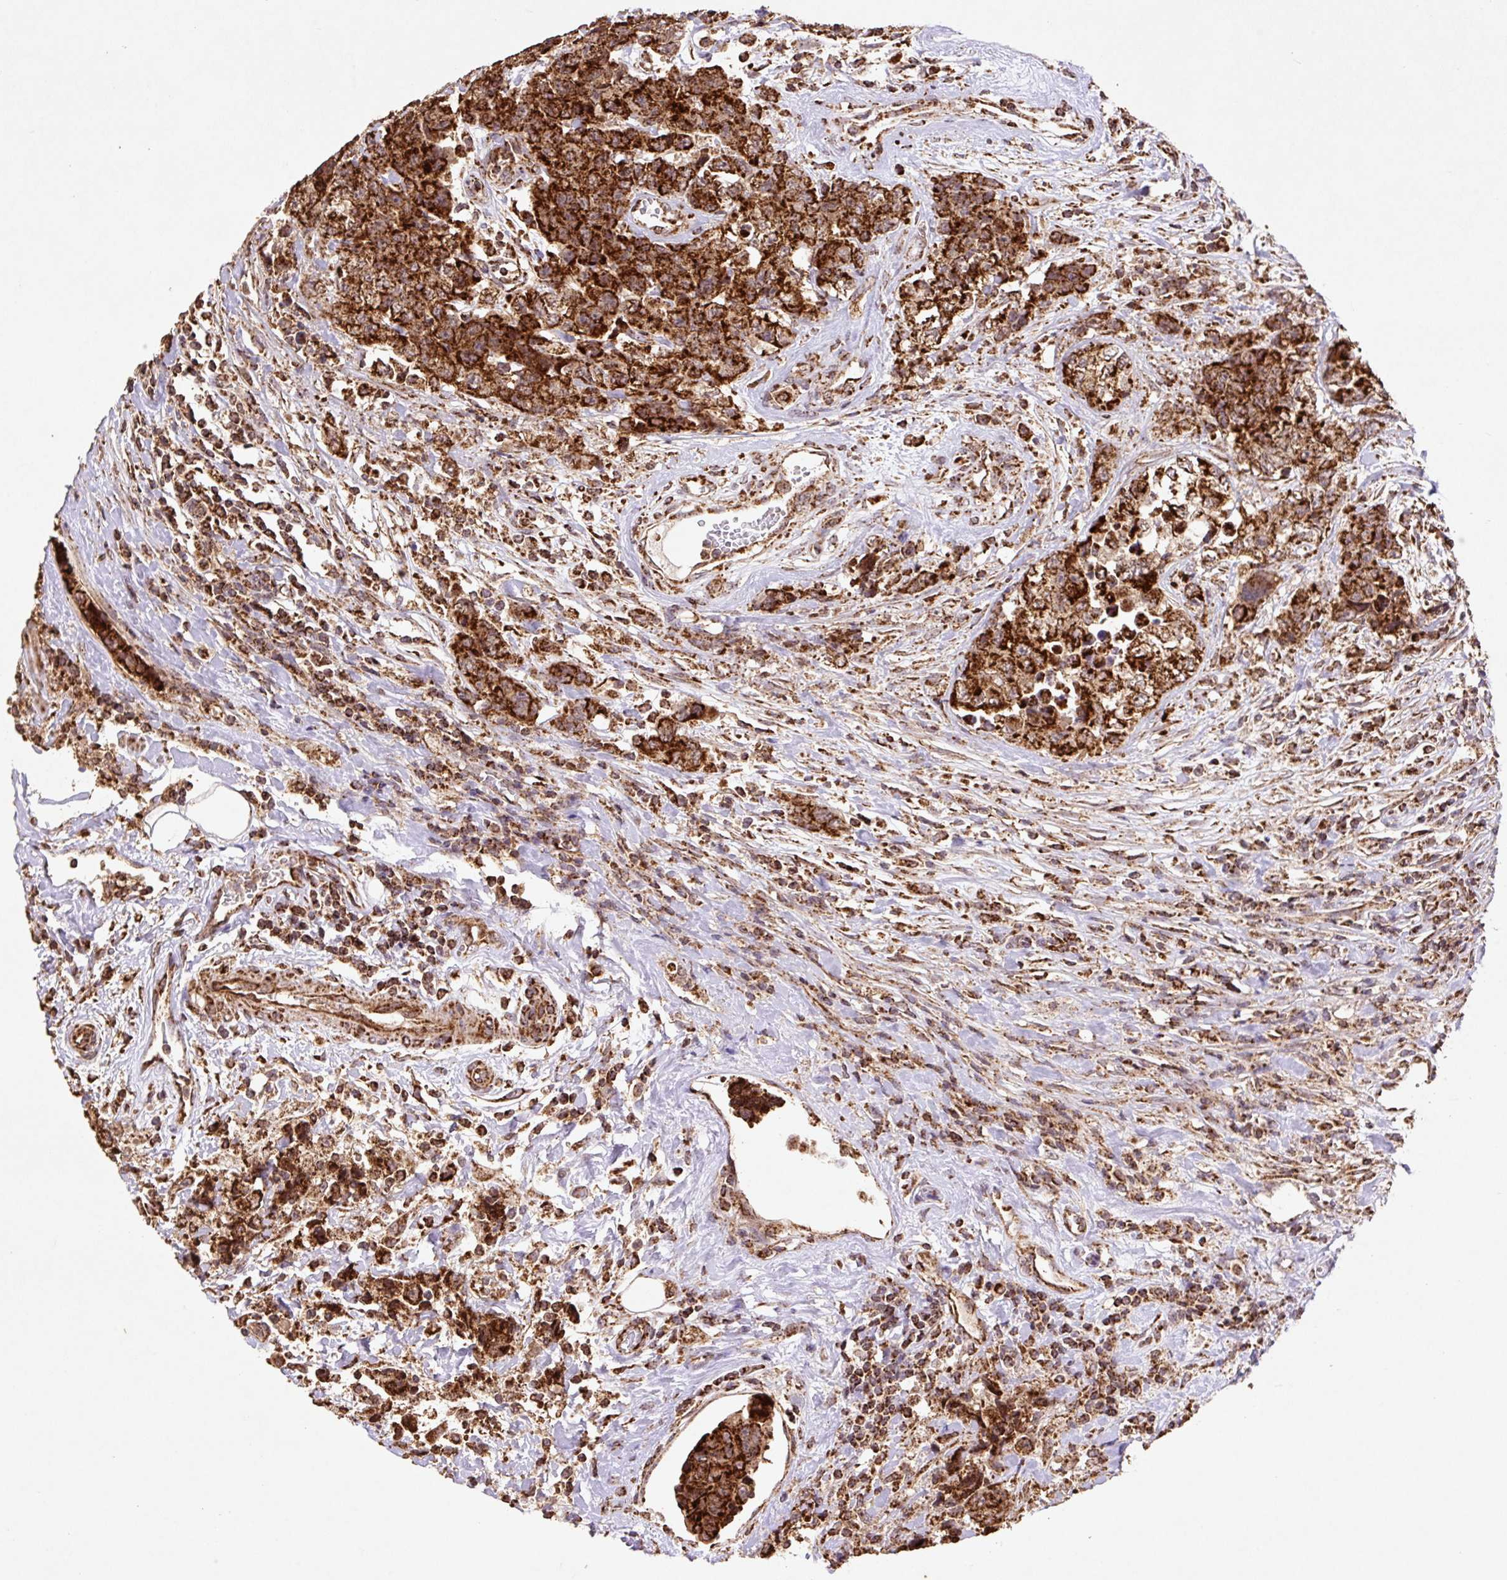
{"staining": {"intensity": "strong", "quantity": ">75%", "location": "cytoplasmic/membranous"}, "tissue": "urothelial cancer", "cell_type": "Tumor cells", "image_type": "cancer", "snomed": [{"axis": "morphology", "description": "Urothelial carcinoma, High grade"}, {"axis": "topography", "description": "Urinary bladder"}], "caption": "A micrograph showing strong cytoplasmic/membranous positivity in approximately >75% of tumor cells in urothelial cancer, as visualized by brown immunohistochemical staining.", "gene": "ATP5F1A", "patient": {"sex": "female", "age": 78}}